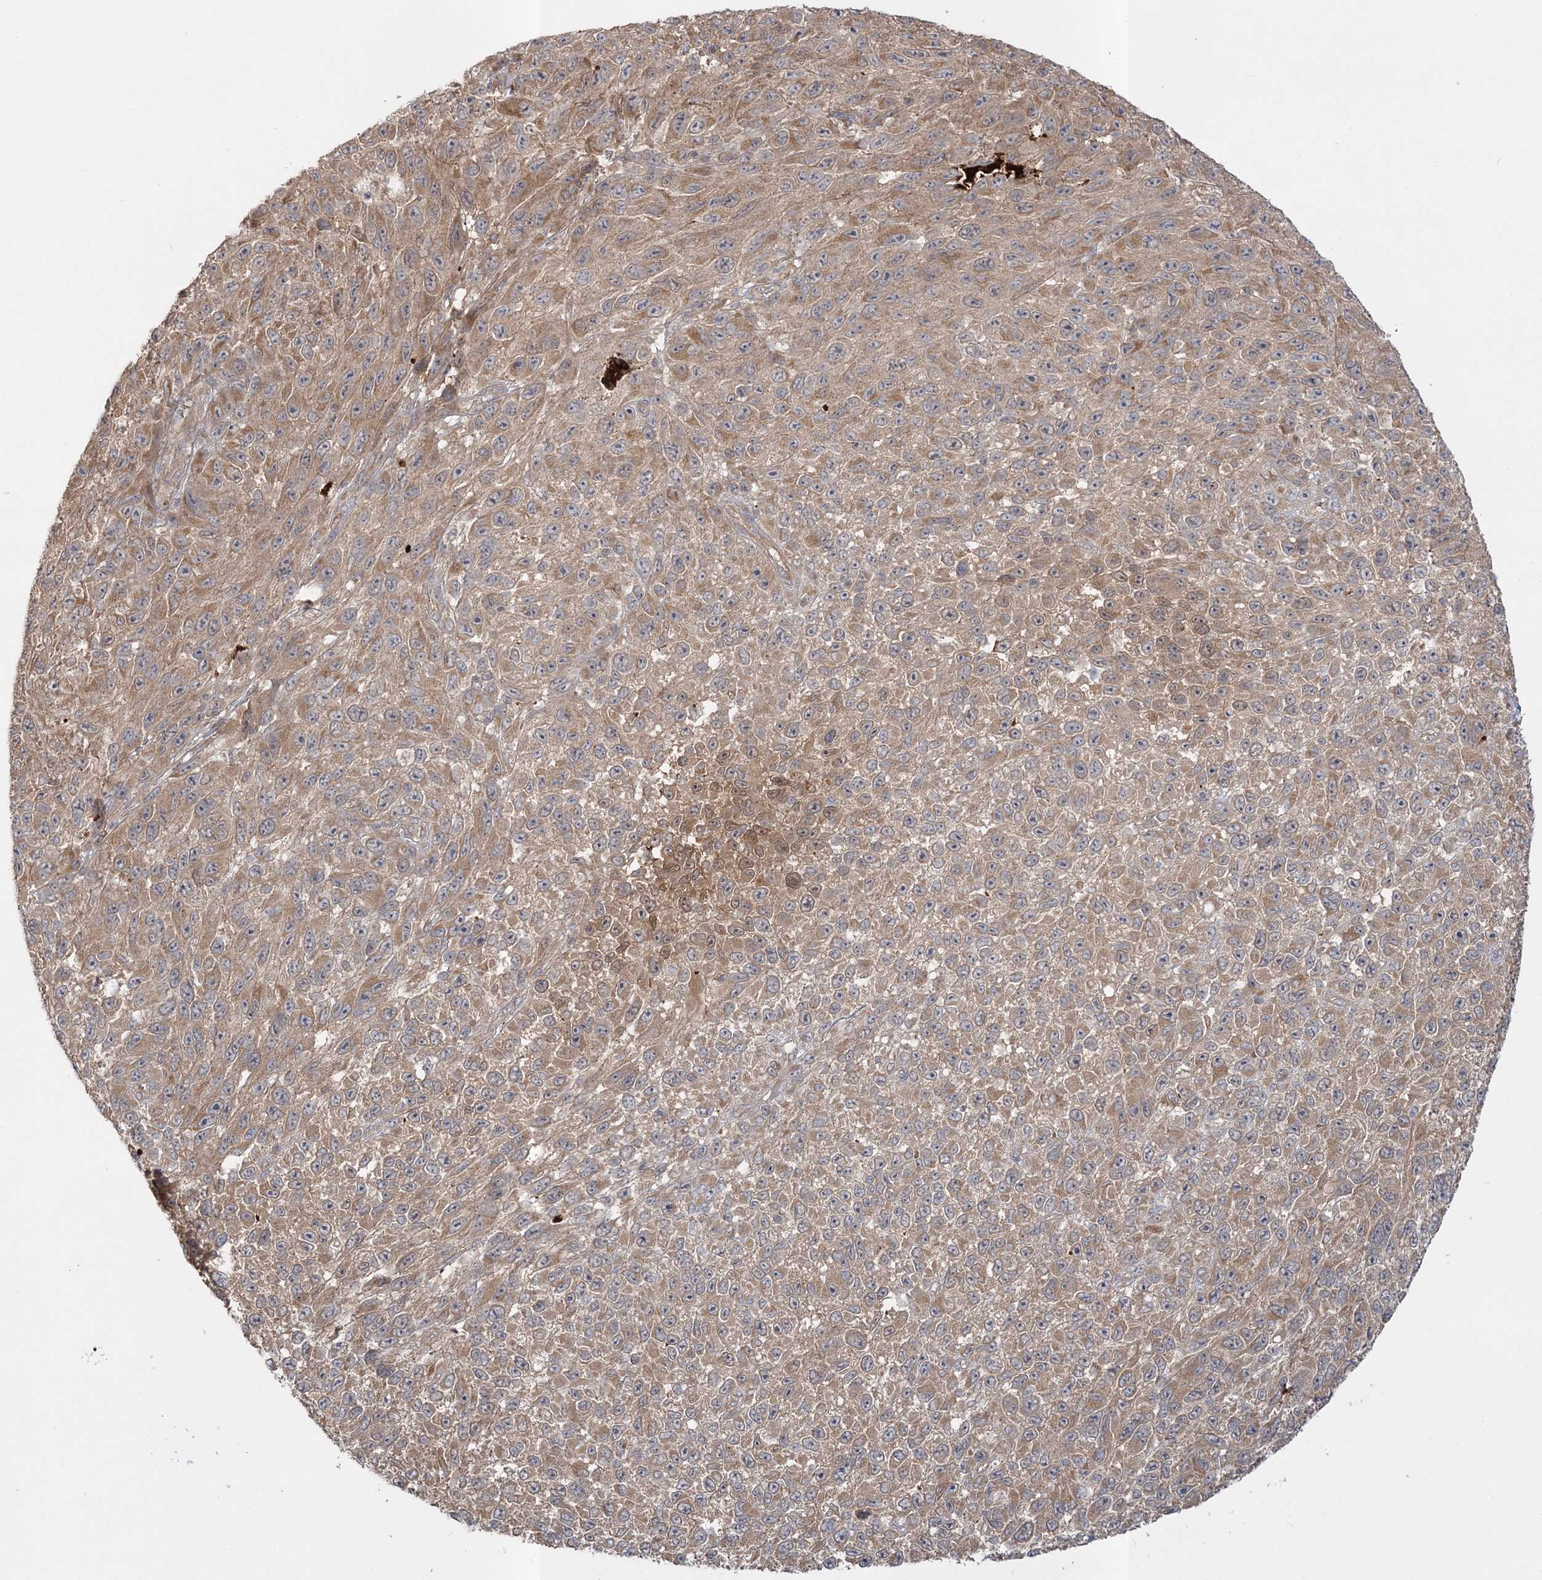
{"staining": {"intensity": "moderate", "quantity": ">75%", "location": "cytoplasmic/membranous"}, "tissue": "melanoma", "cell_type": "Tumor cells", "image_type": "cancer", "snomed": [{"axis": "morphology", "description": "Malignant melanoma, NOS"}, {"axis": "topography", "description": "Skin"}], "caption": "An IHC histopathology image of tumor tissue is shown. Protein staining in brown highlights moderate cytoplasmic/membranous positivity in melanoma within tumor cells.", "gene": "MOCS2", "patient": {"sex": "female", "age": 96}}